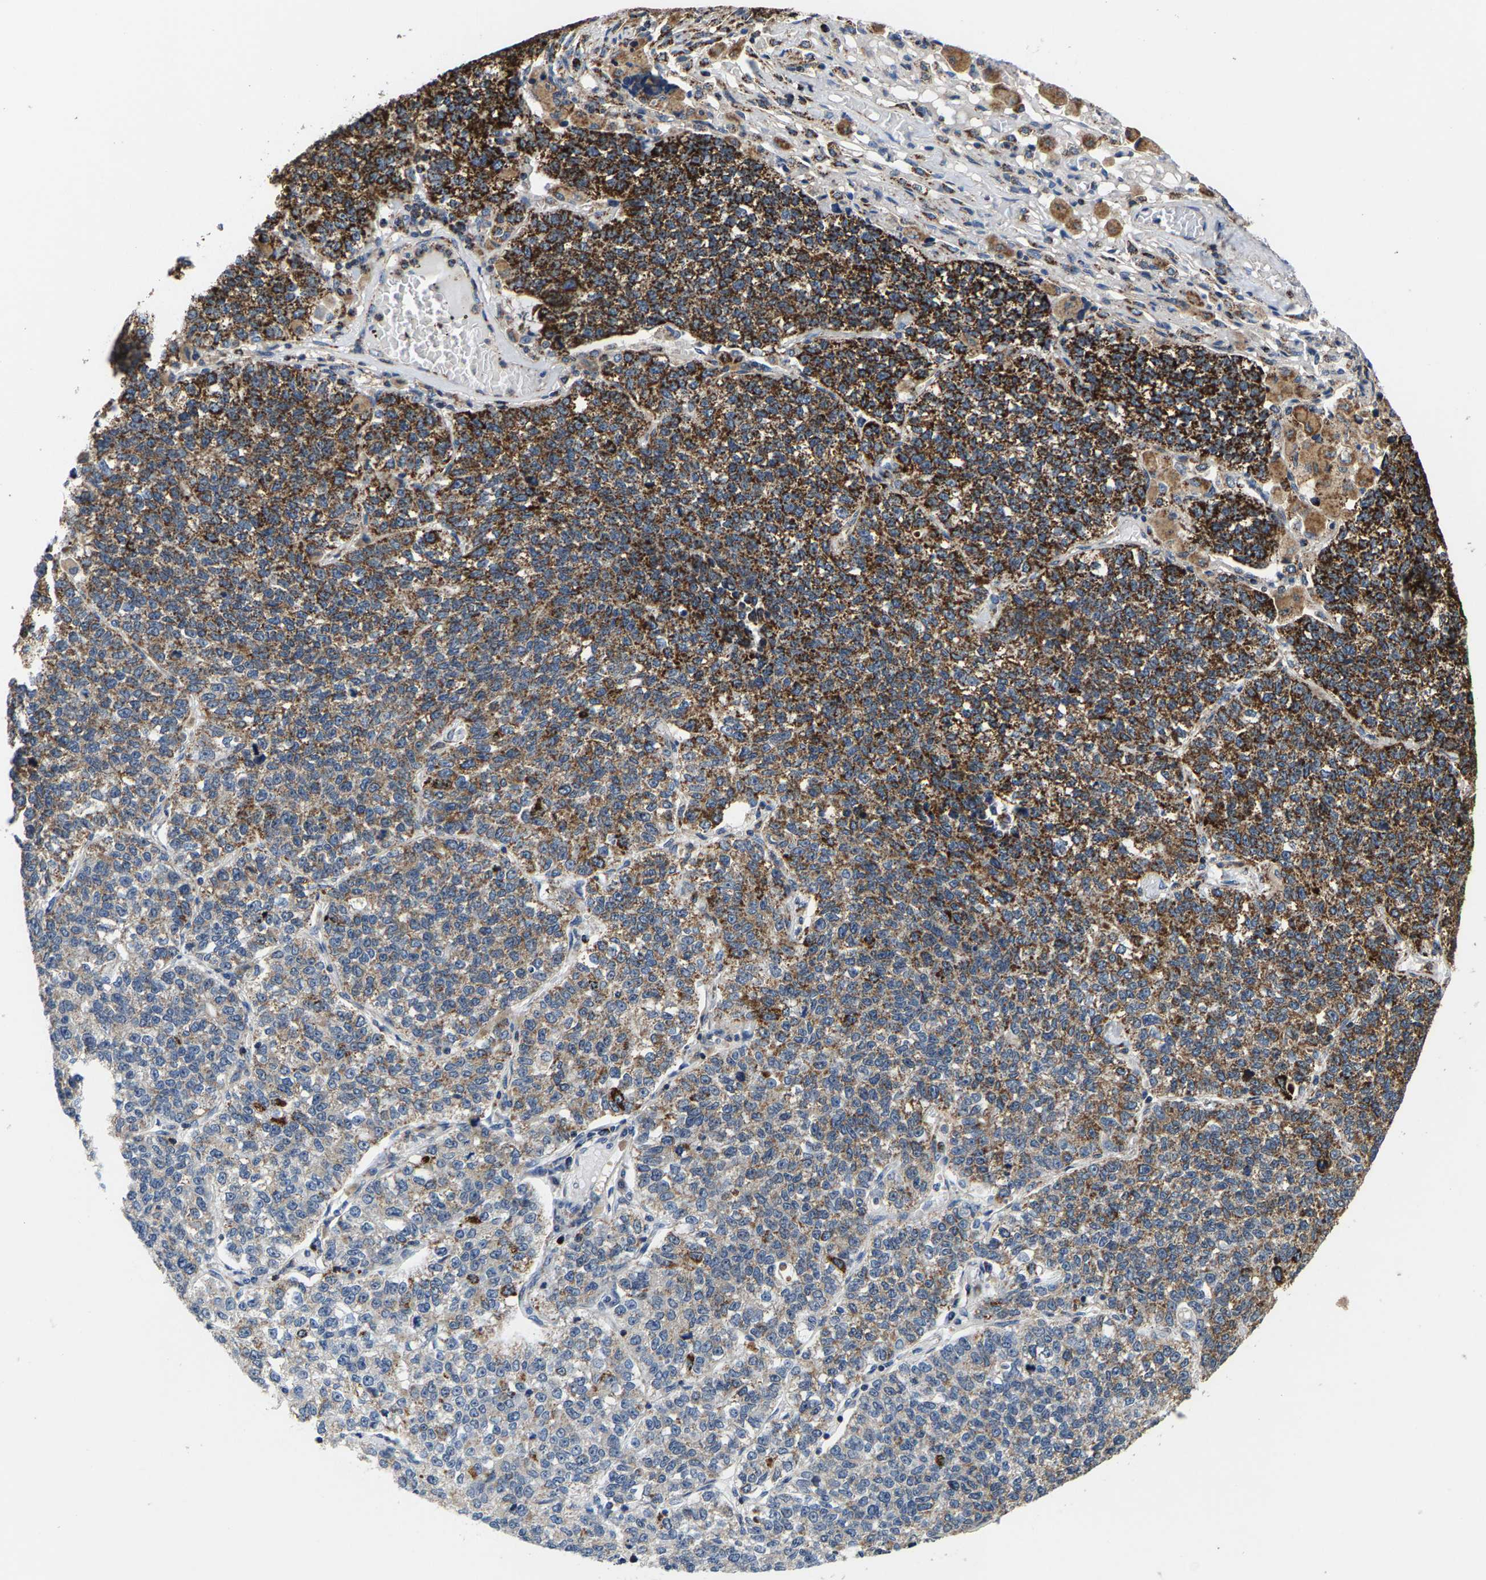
{"staining": {"intensity": "strong", "quantity": "25%-75%", "location": "cytoplasmic/membranous"}, "tissue": "lung cancer", "cell_type": "Tumor cells", "image_type": "cancer", "snomed": [{"axis": "morphology", "description": "Adenocarcinoma, NOS"}, {"axis": "topography", "description": "Lung"}], "caption": "Tumor cells show high levels of strong cytoplasmic/membranous staining in about 25%-75% of cells in human adenocarcinoma (lung).", "gene": "SHMT2", "patient": {"sex": "male", "age": 49}}